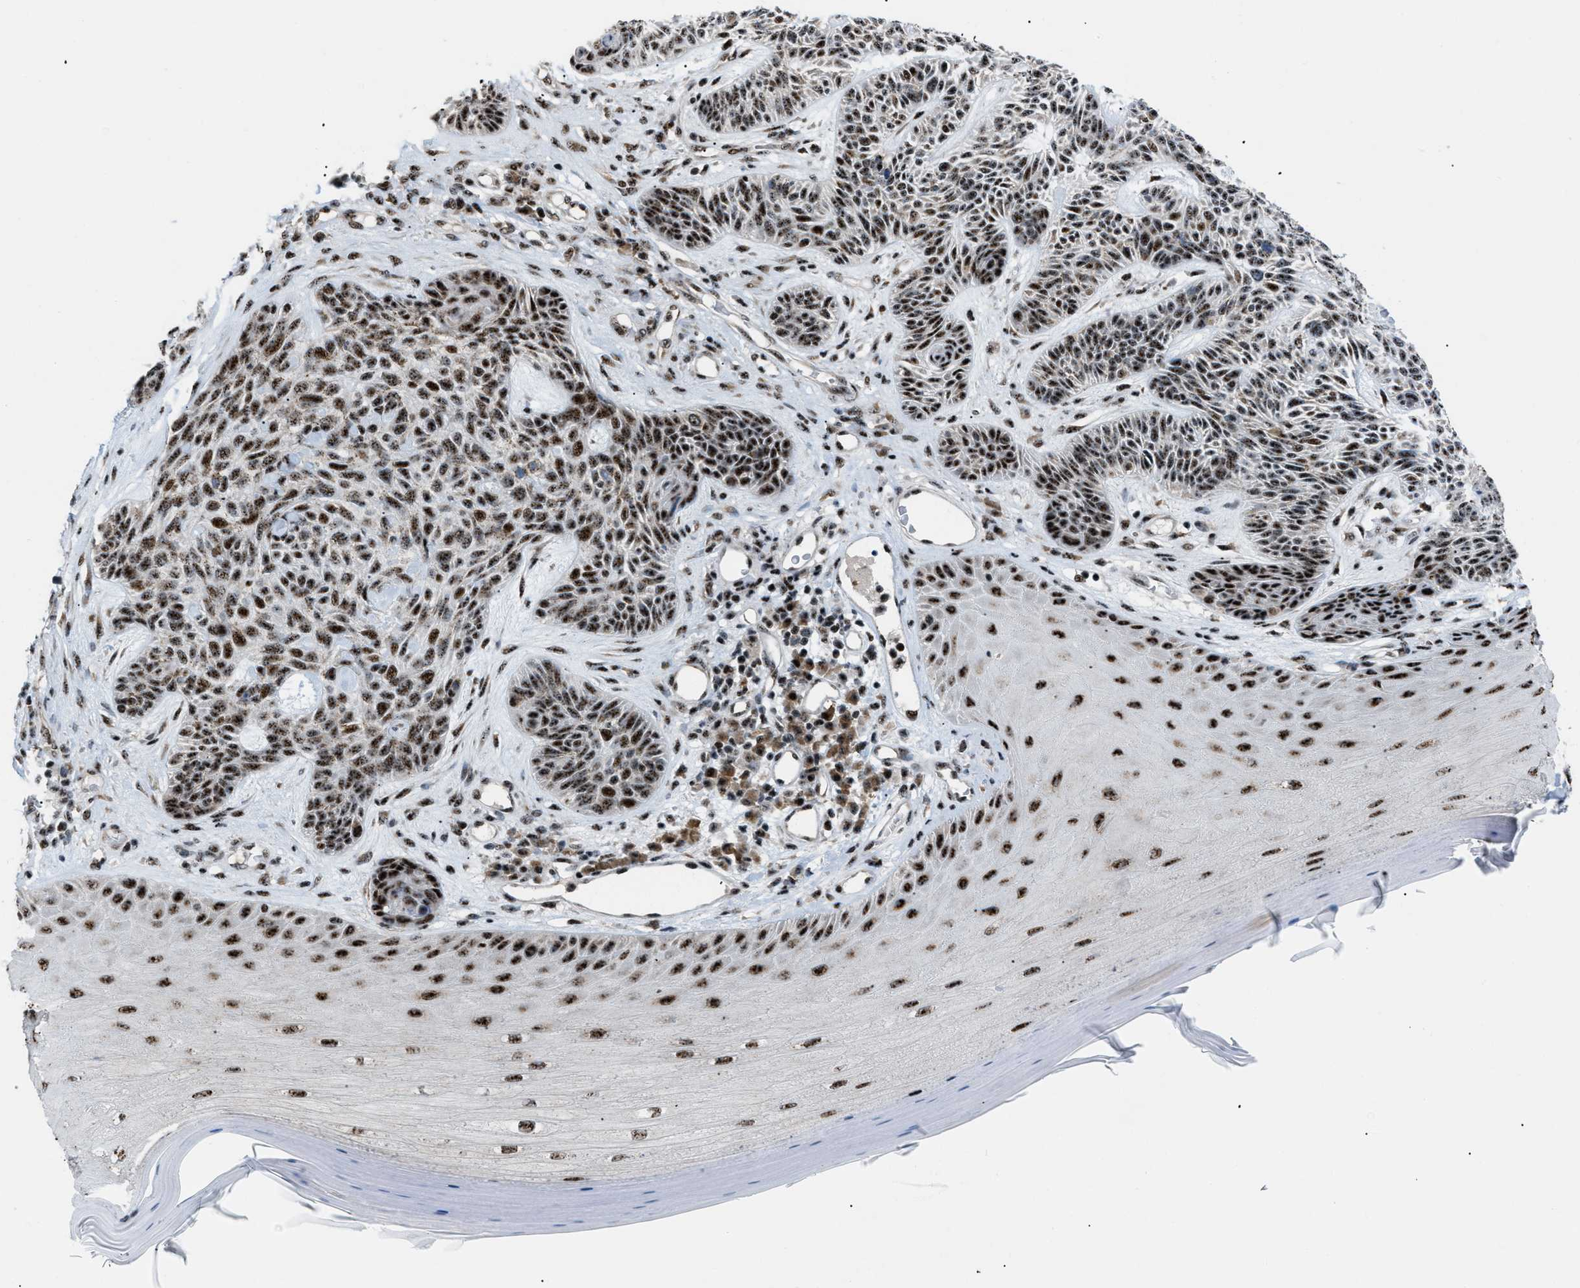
{"staining": {"intensity": "strong", "quantity": ">75%", "location": "nuclear"}, "tissue": "skin cancer", "cell_type": "Tumor cells", "image_type": "cancer", "snomed": [{"axis": "morphology", "description": "Basal cell carcinoma"}, {"axis": "topography", "description": "Skin"}], "caption": "Tumor cells exhibit strong nuclear staining in about >75% of cells in skin basal cell carcinoma.", "gene": "CDR2", "patient": {"sex": "male", "age": 55}}